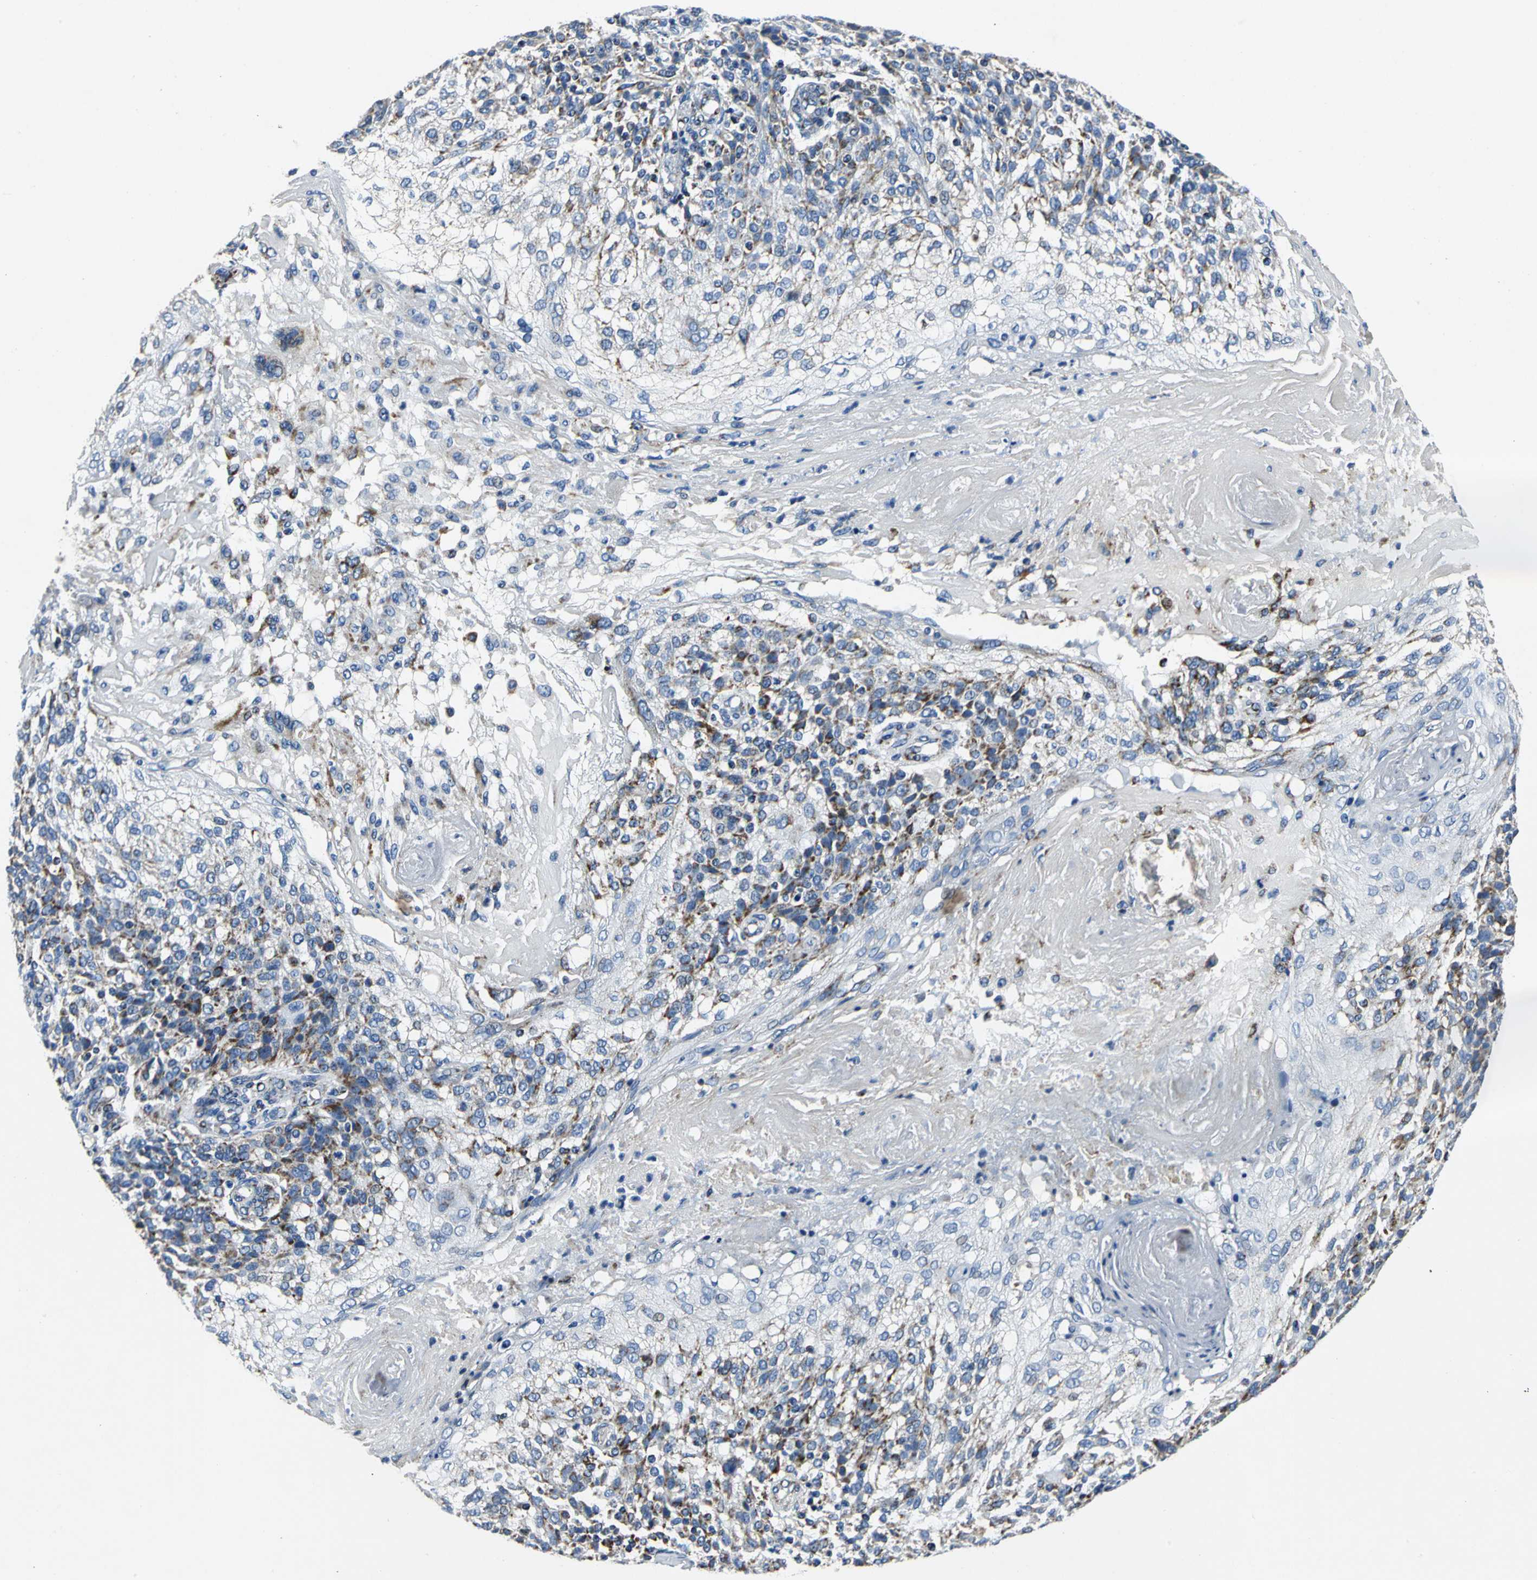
{"staining": {"intensity": "weak", "quantity": "<25%", "location": "cytoplasmic/membranous"}, "tissue": "skin cancer", "cell_type": "Tumor cells", "image_type": "cancer", "snomed": [{"axis": "morphology", "description": "Normal tissue, NOS"}, {"axis": "morphology", "description": "Squamous cell carcinoma, NOS"}, {"axis": "topography", "description": "Skin"}], "caption": "DAB (3,3'-diaminobenzidine) immunohistochemical staining of human skin cancer (squamous cell carcinoma) shows no significant positivity in tumor cells.", "gene": "IFI6", "patient": {"sex": "female", "age": 83}}